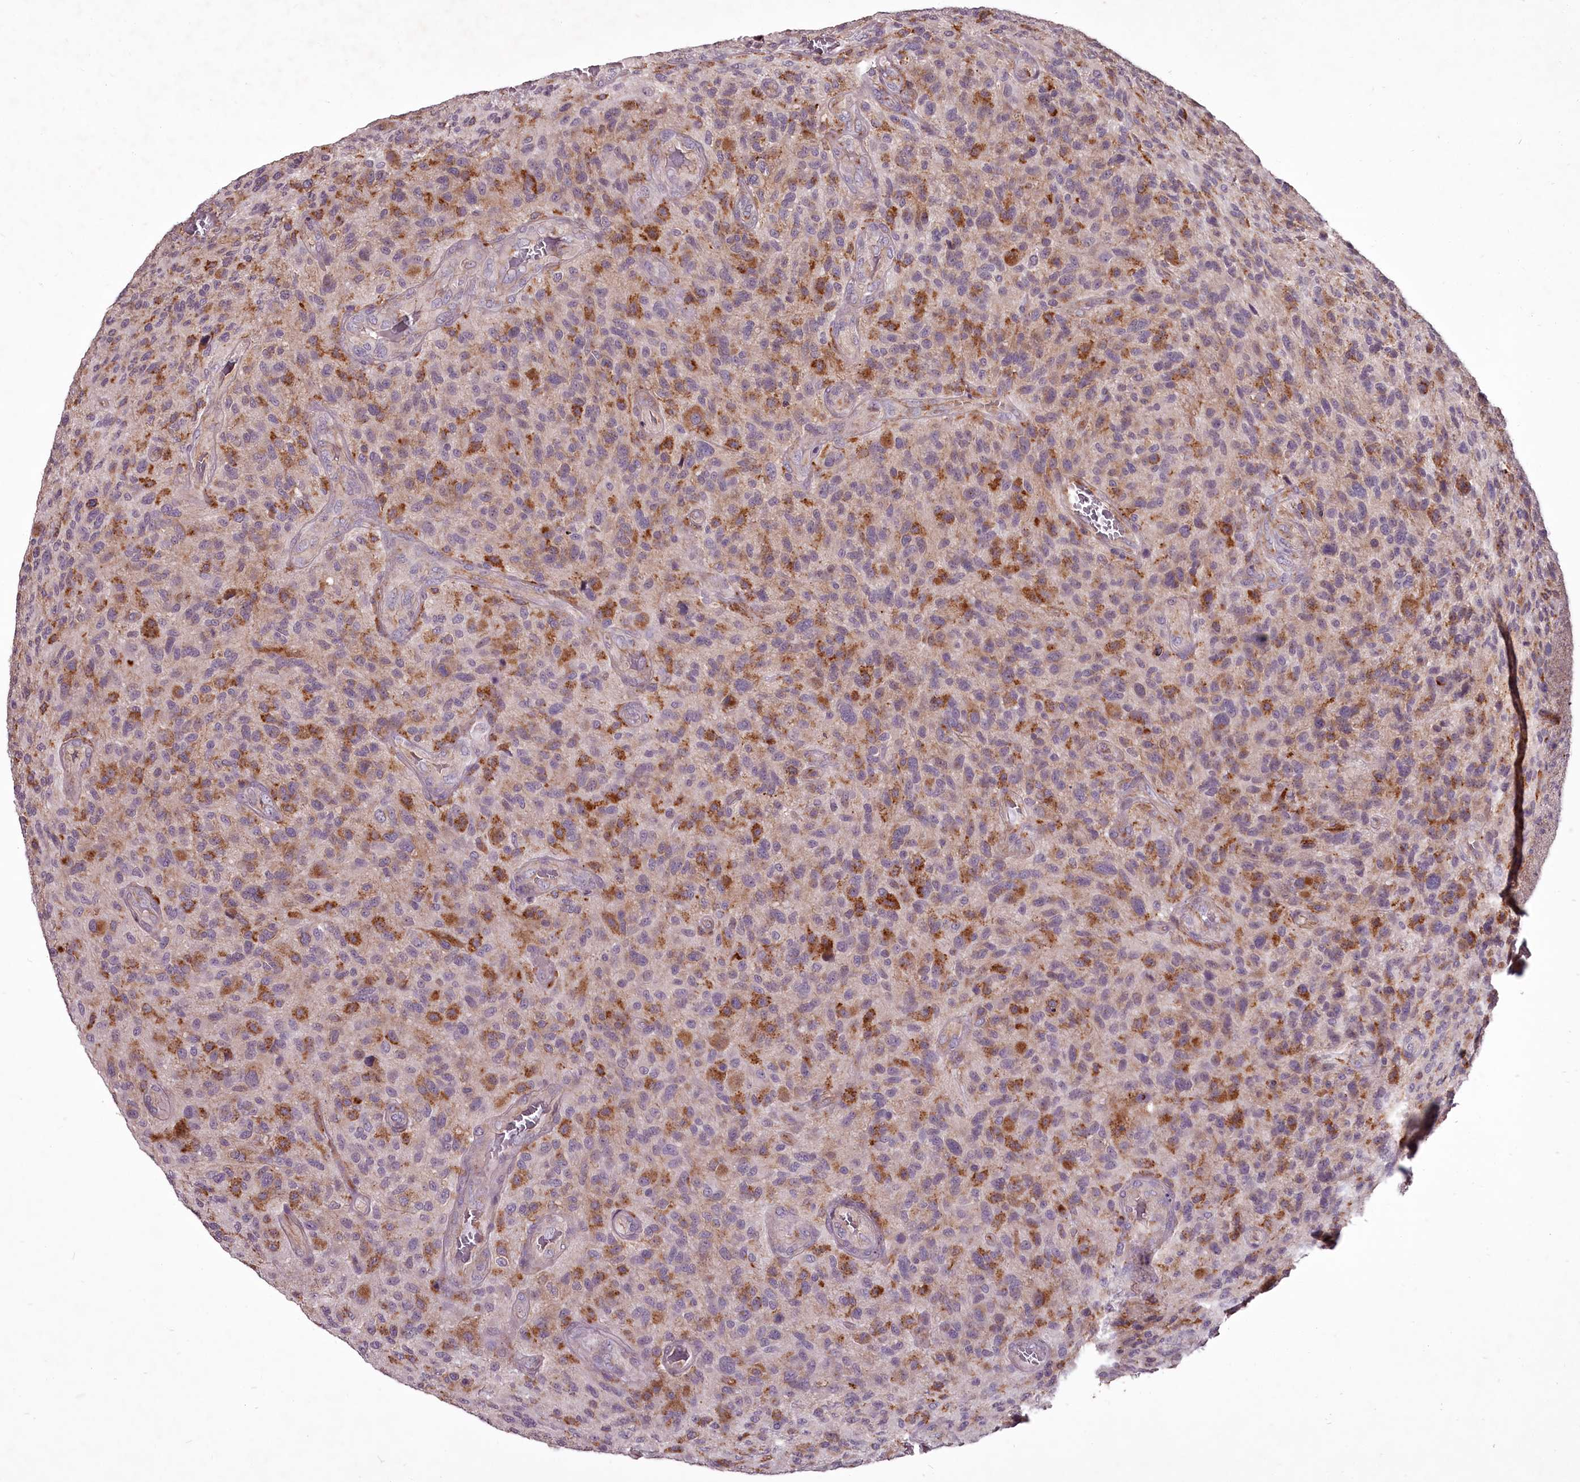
{"staining": {"intensity": "moderate", "quantity": ">75%", "location": "cytoplasmic/membranous"}, "tissue": "glioma", "cell_type": "Tumor cells", "image_type": "cancer", "snomed": [{"axis": "morphology", "description": "Glioma, malignant, High grade"}, {"axis": "topography", "description": "Brain"}], "caption": "This is a micrograph of immunohistochemistry staining of malignant high-grade glioma, which shows moderate positivity in the cytoplasmic/membranous of tumor cells.", "gene": "STX6", "patient": {"sex": "male", "age": 47}}